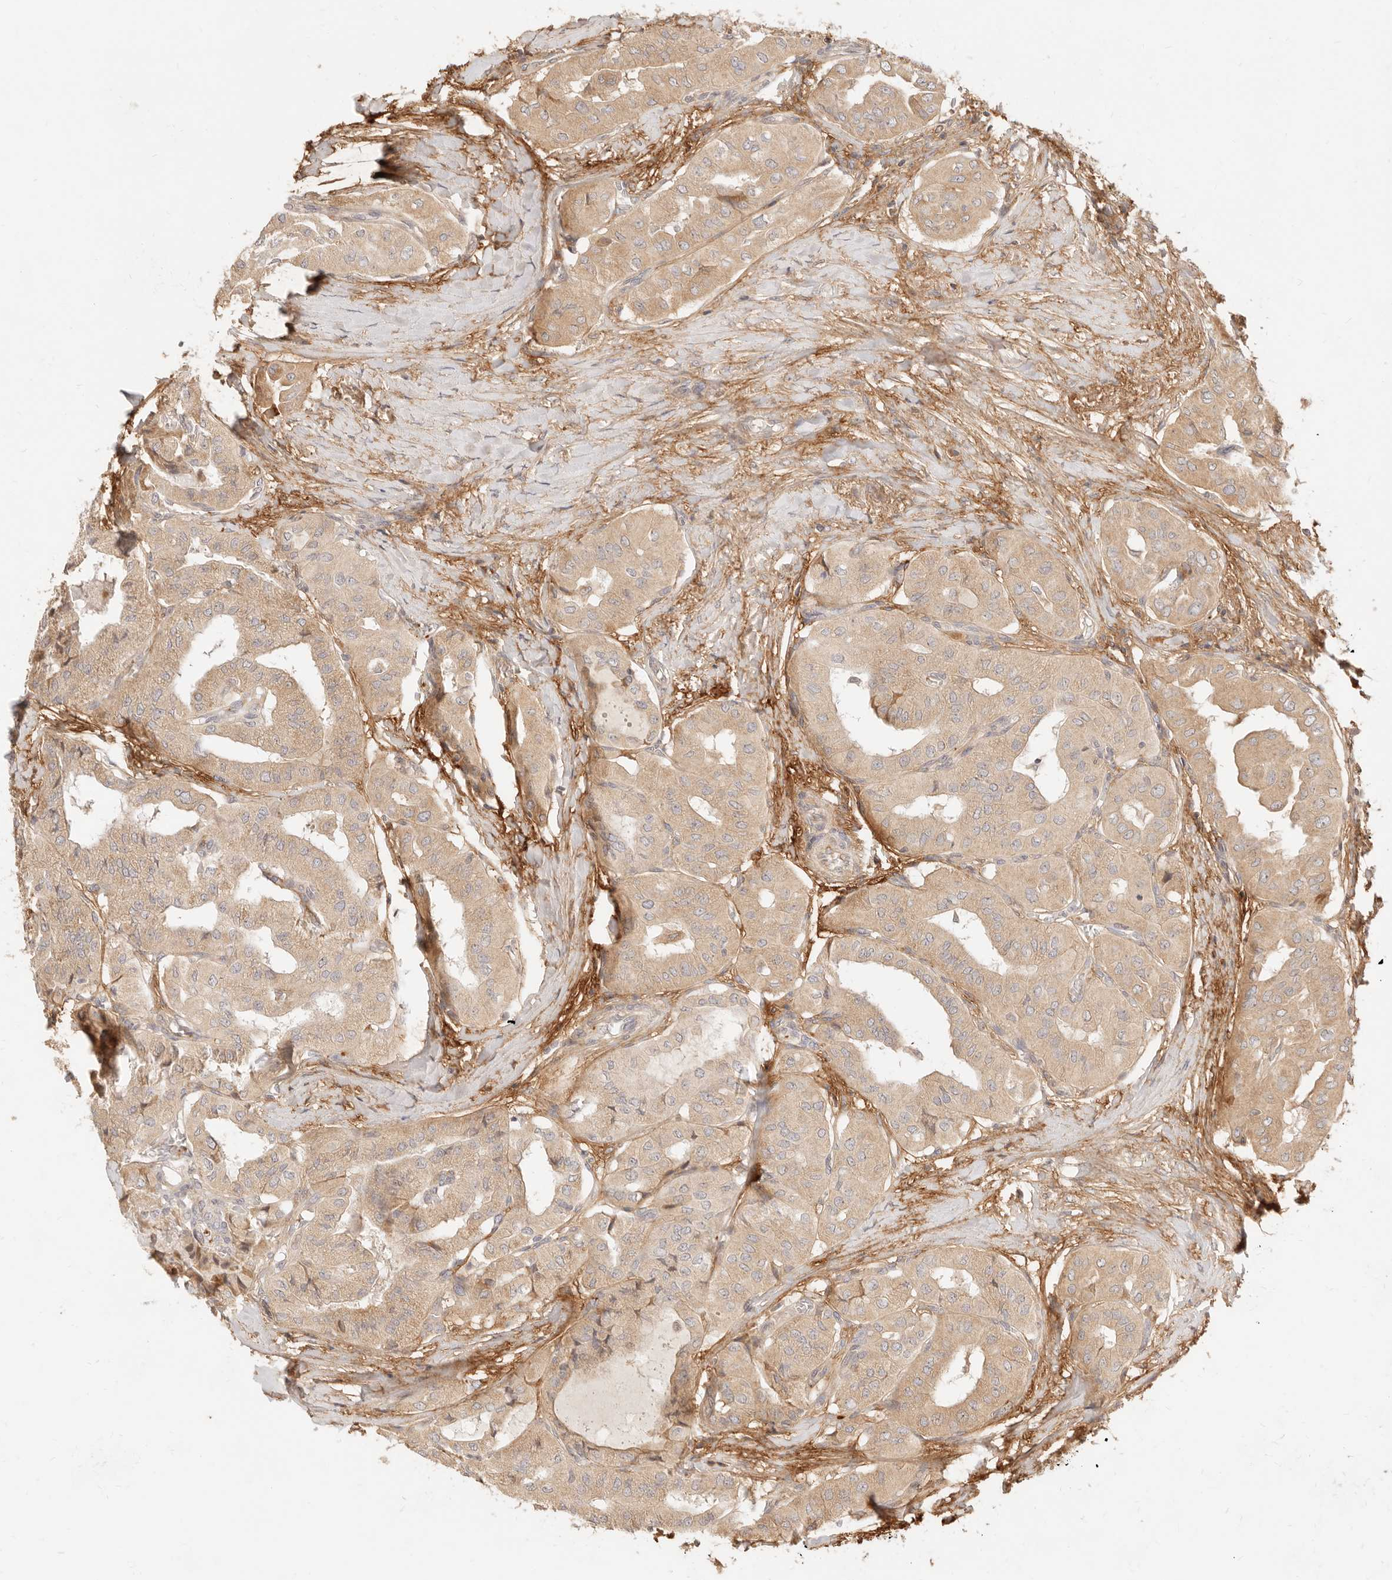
{"staining": {"intensity": "moderate", "quantity": ">75%", "location": "cytoplasmic/membranous"}, "tissue": "thyroid cancer", "cell_type": "Tumor cells", "image_type": "cancer", "snomed": [{"axis": "morphology", "description": "Papillary adenocarcinoma, NOS"}, {"axis": "topography", "description": "Thyroid gland"}], "caption": "Thyroid cancer stained with a protein marker shows moderate staining in tumor cells.", "gene": "UBXN10", "patient": {"sex": "female", "age": 59}}